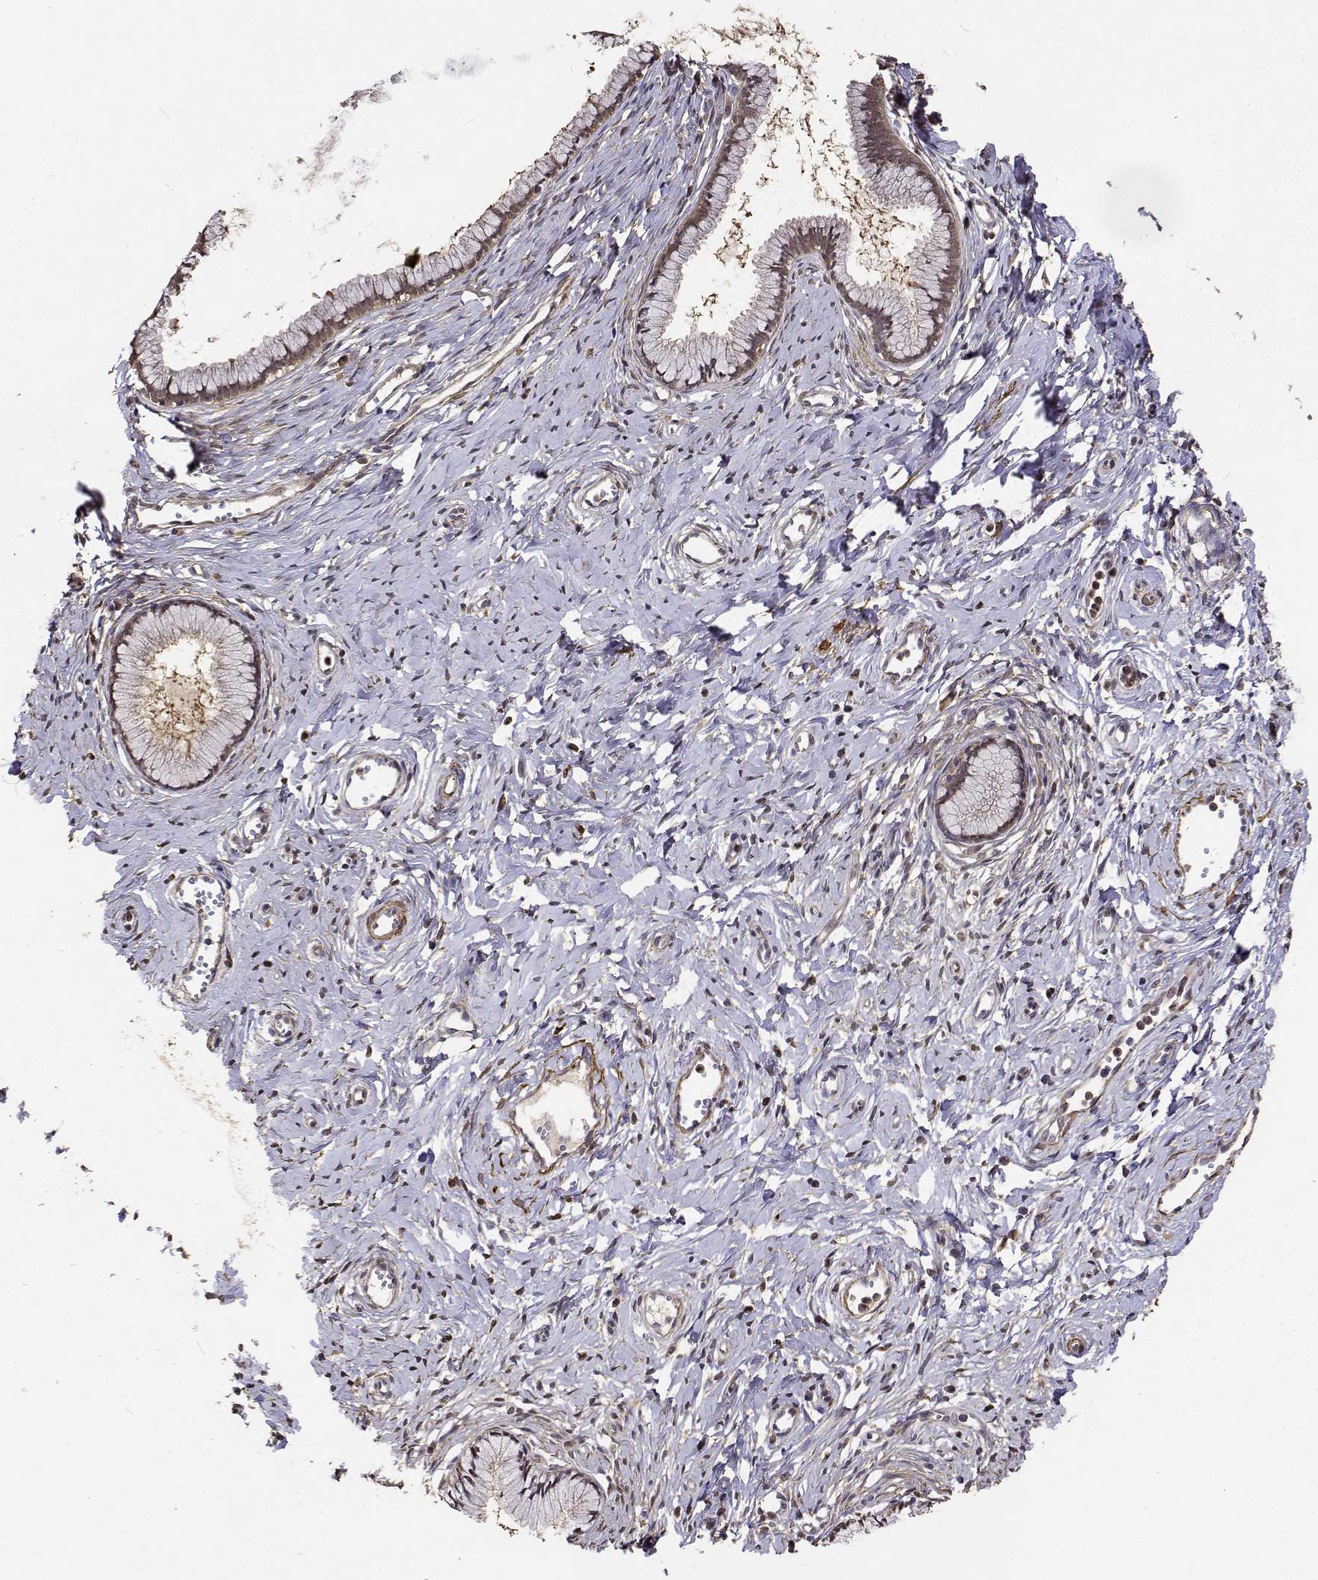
{"staining": {"intensity": "moderate", "quantity": "25%-75%", "location": "cytoplasmic/membranous"}, "tissue": "cervix", "cell_type": "Glandular cells", "image_type": "normal", "snomed": [{"axis": "morphology", "description": "Normal tissue, NOS"}, {"axis": "topography", "description": "Cervix"}], "caption": "Brown immunohistochemical staining in normal human cervix demonstrates moderate cytoplasmic/membranous staining in about 25%-75% of glandular cells.", "gene": "PCID2", "patient": {"sex": "female", "age": 40}}